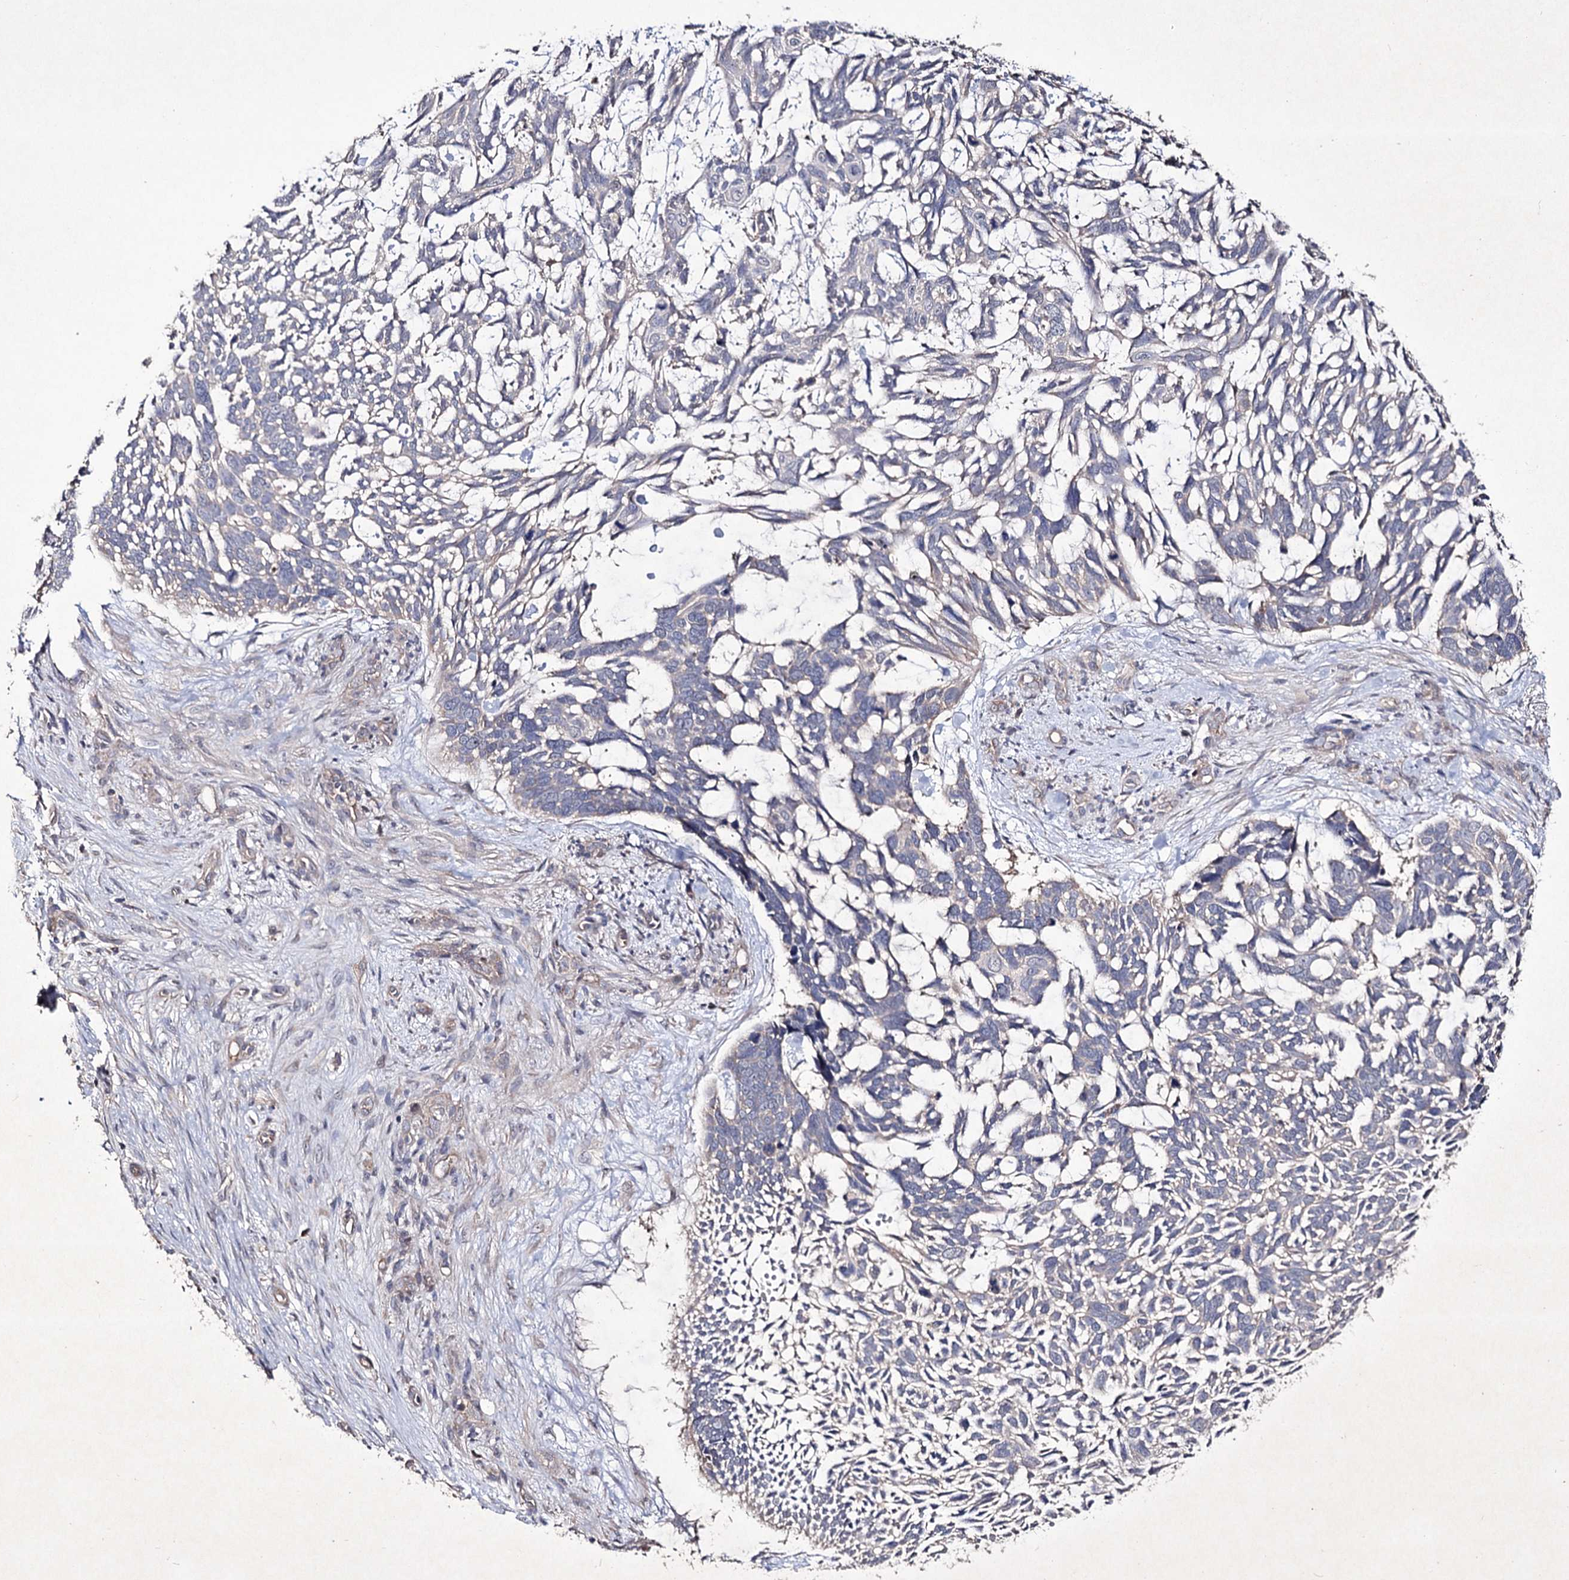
{"staining": {"intensity": "negative", "quantity": "none", "location": "none"}, "tissue": "skin cancer", "cell_type": "Tumor cells", "image_type": "cancer", "snomed": [{"axis": "morphology", "description": "Basal cell carcinoma"}, {"axis": "topography", "description": "Skin"}], "caption": "Skin cancer was stained to show a protein in brown. There is no significant staining in tumor cells.", "gene": "SEMA4G", "patient": {"sex": "male", "age": 88}}